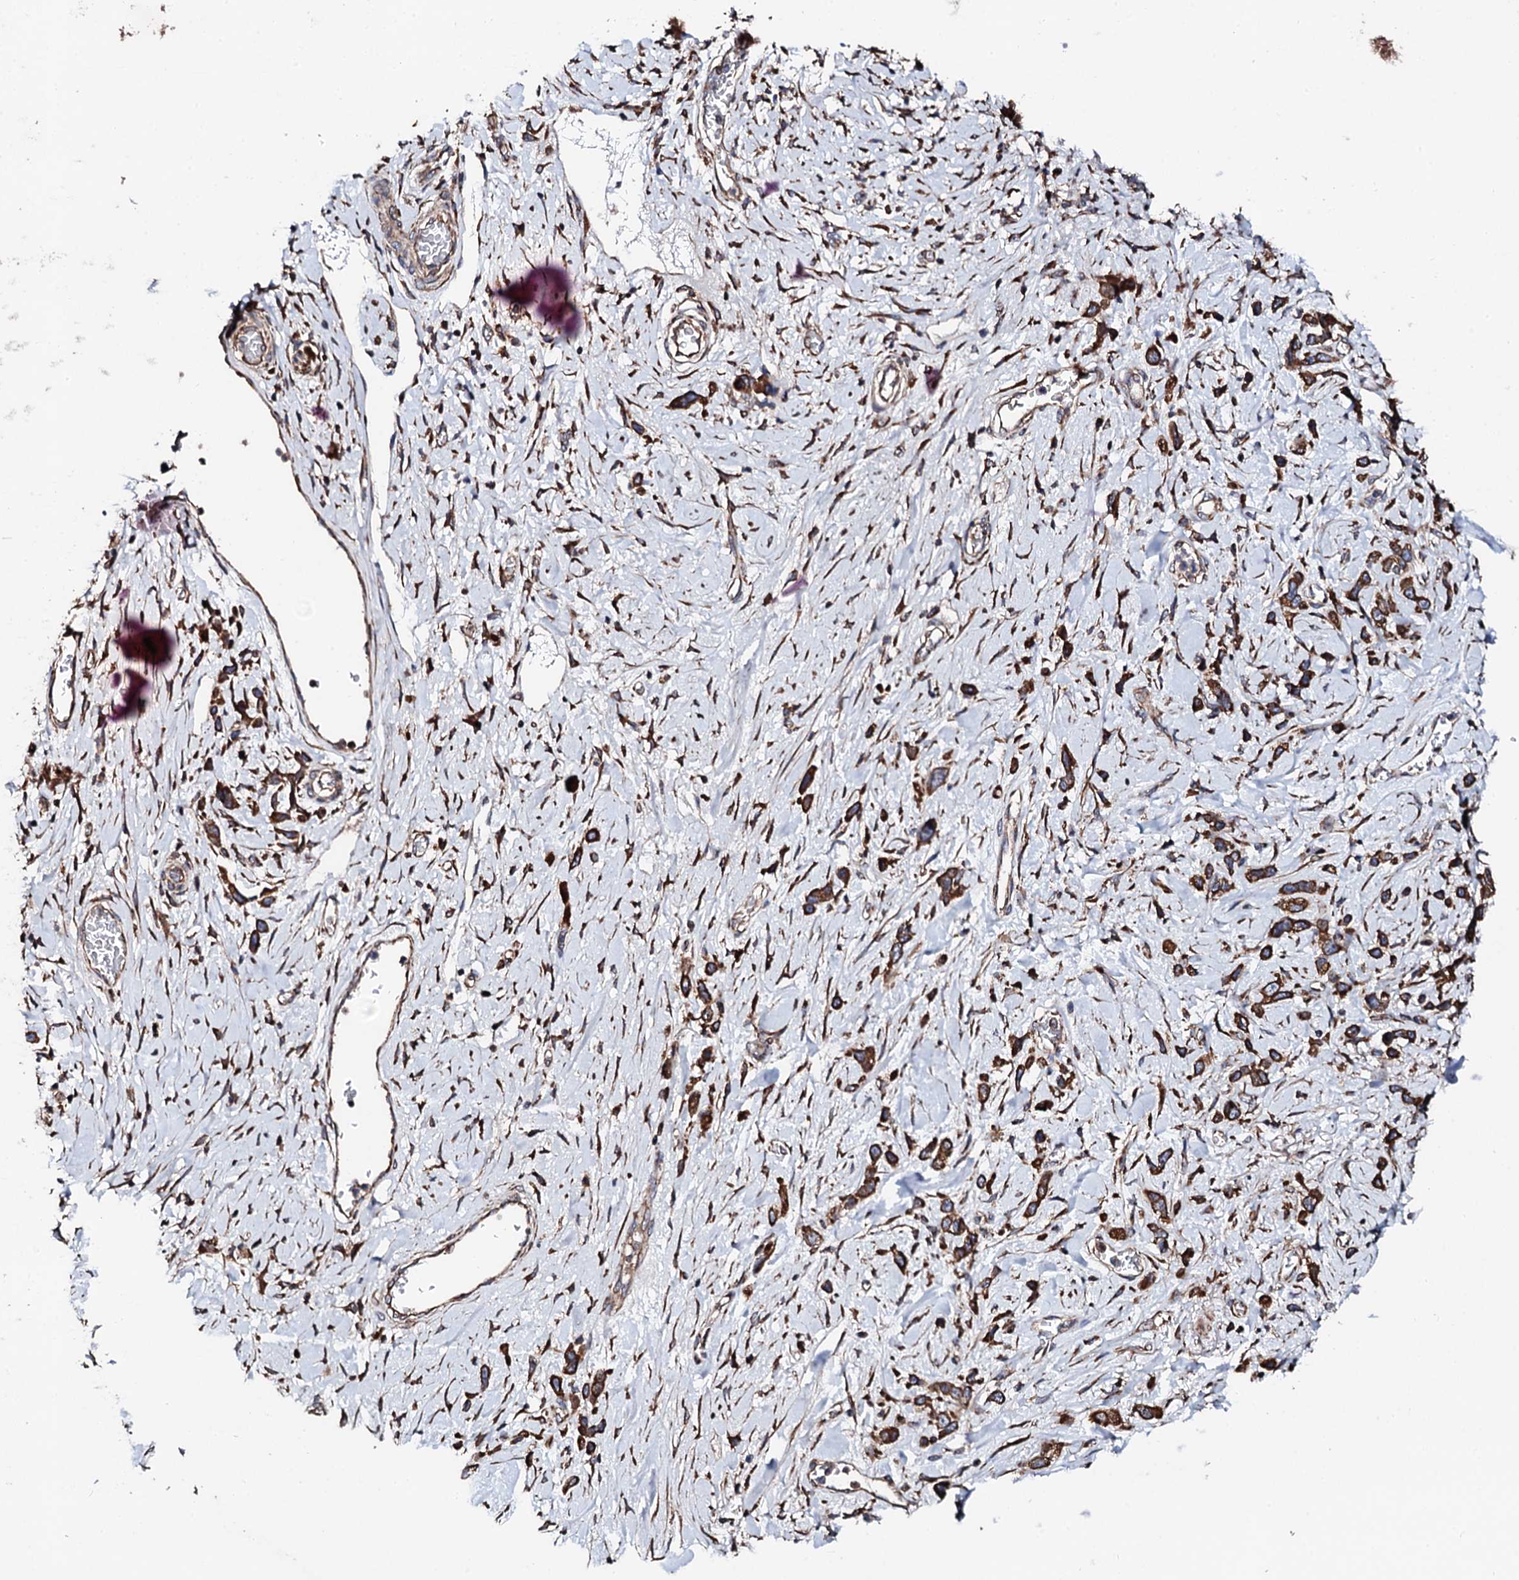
{"staining": {"intensity": "strong", "quantity": ">75%", "location": "cytoplasmic/membranous"}, "tissue": "stomach cancer", "cell_type": "Tumor cells", "image_type": "cancer", "snomed": [{"axis": "morphology", "description": "Adenocarcinoma, NOS"}, {"axis": "morphology", "description": "Adenocarcinoma, High grade"}, {"axis": "topography", "description": "Stomach, upper"}, {"axis": "topography", "description": "Stomach, lower"}], "caption": "IHC staining of stomach cancer (high-grade adenocarcinoma), which shows high levels of strong cytoplasmic/membranous staining in about >75% of tumor cells indicating strong cytoplasmic/membranous protein positivity. The staining was performed using DAB (brown) for protein detection and nuclei were counterstained in hematoxylin (blue).", "gene": "CKAP5", "patient": {"sex": "female", "age": 65}}